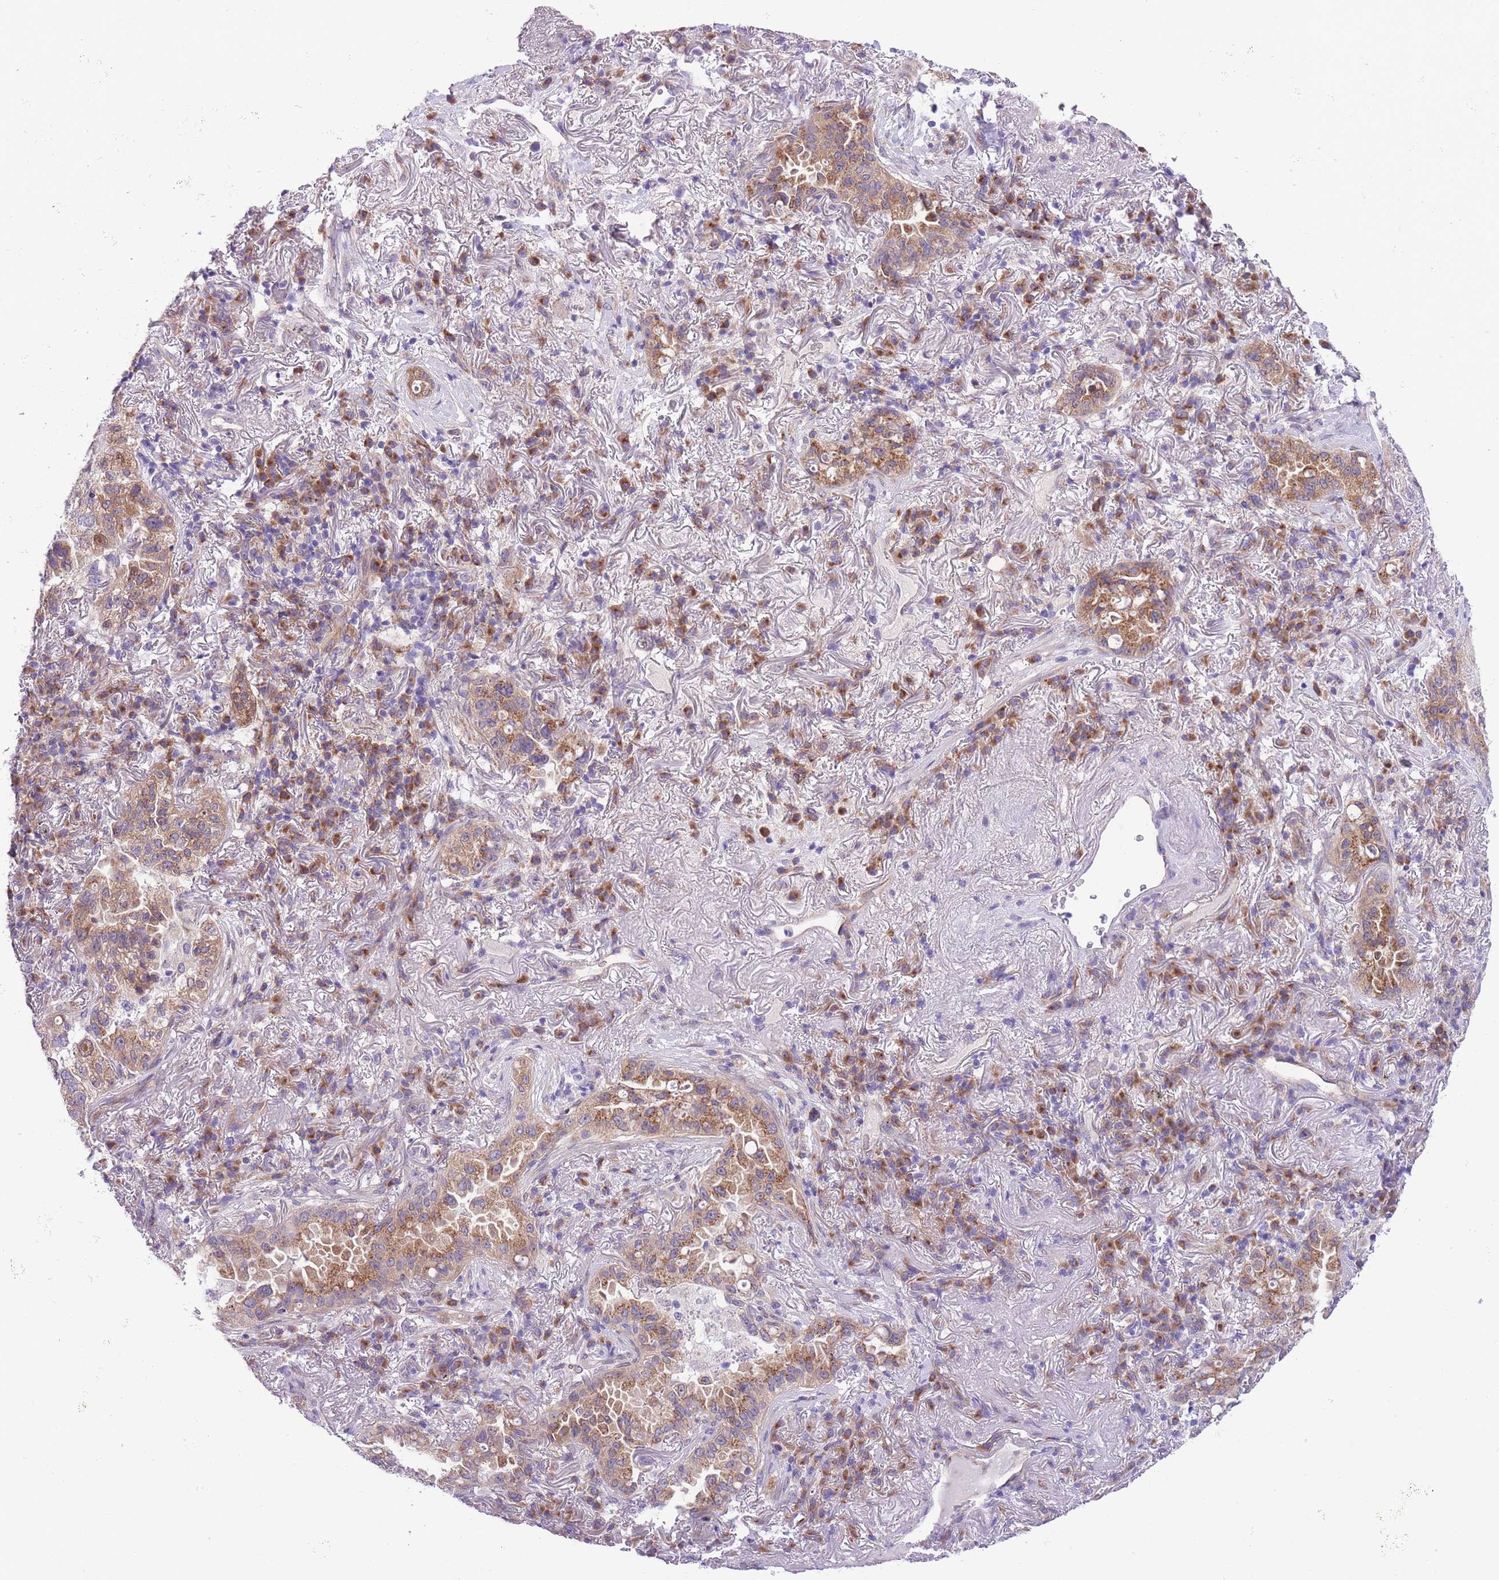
{"staining": {"intensity": "moderate", "quantity": ">75%", "location": "cytoplasmic/membranous"}, "tissue": "lung cancer", "cell_type": "Tumor cells", "image_type": "cancer", "snomed": [{"axis": "morphology", "description": "Adenocarcinoma, NOS"}, {"axis": "topography", "description": "Lung"}], "caption": "A medium amount of moderate cytoplasmic/membranous positivity is appreciated in about >75% of tumor cells in adenocarcinoma (lung) tissue.", "gene": "WWOX", "patient": {"sex": "female", "age": 69}}